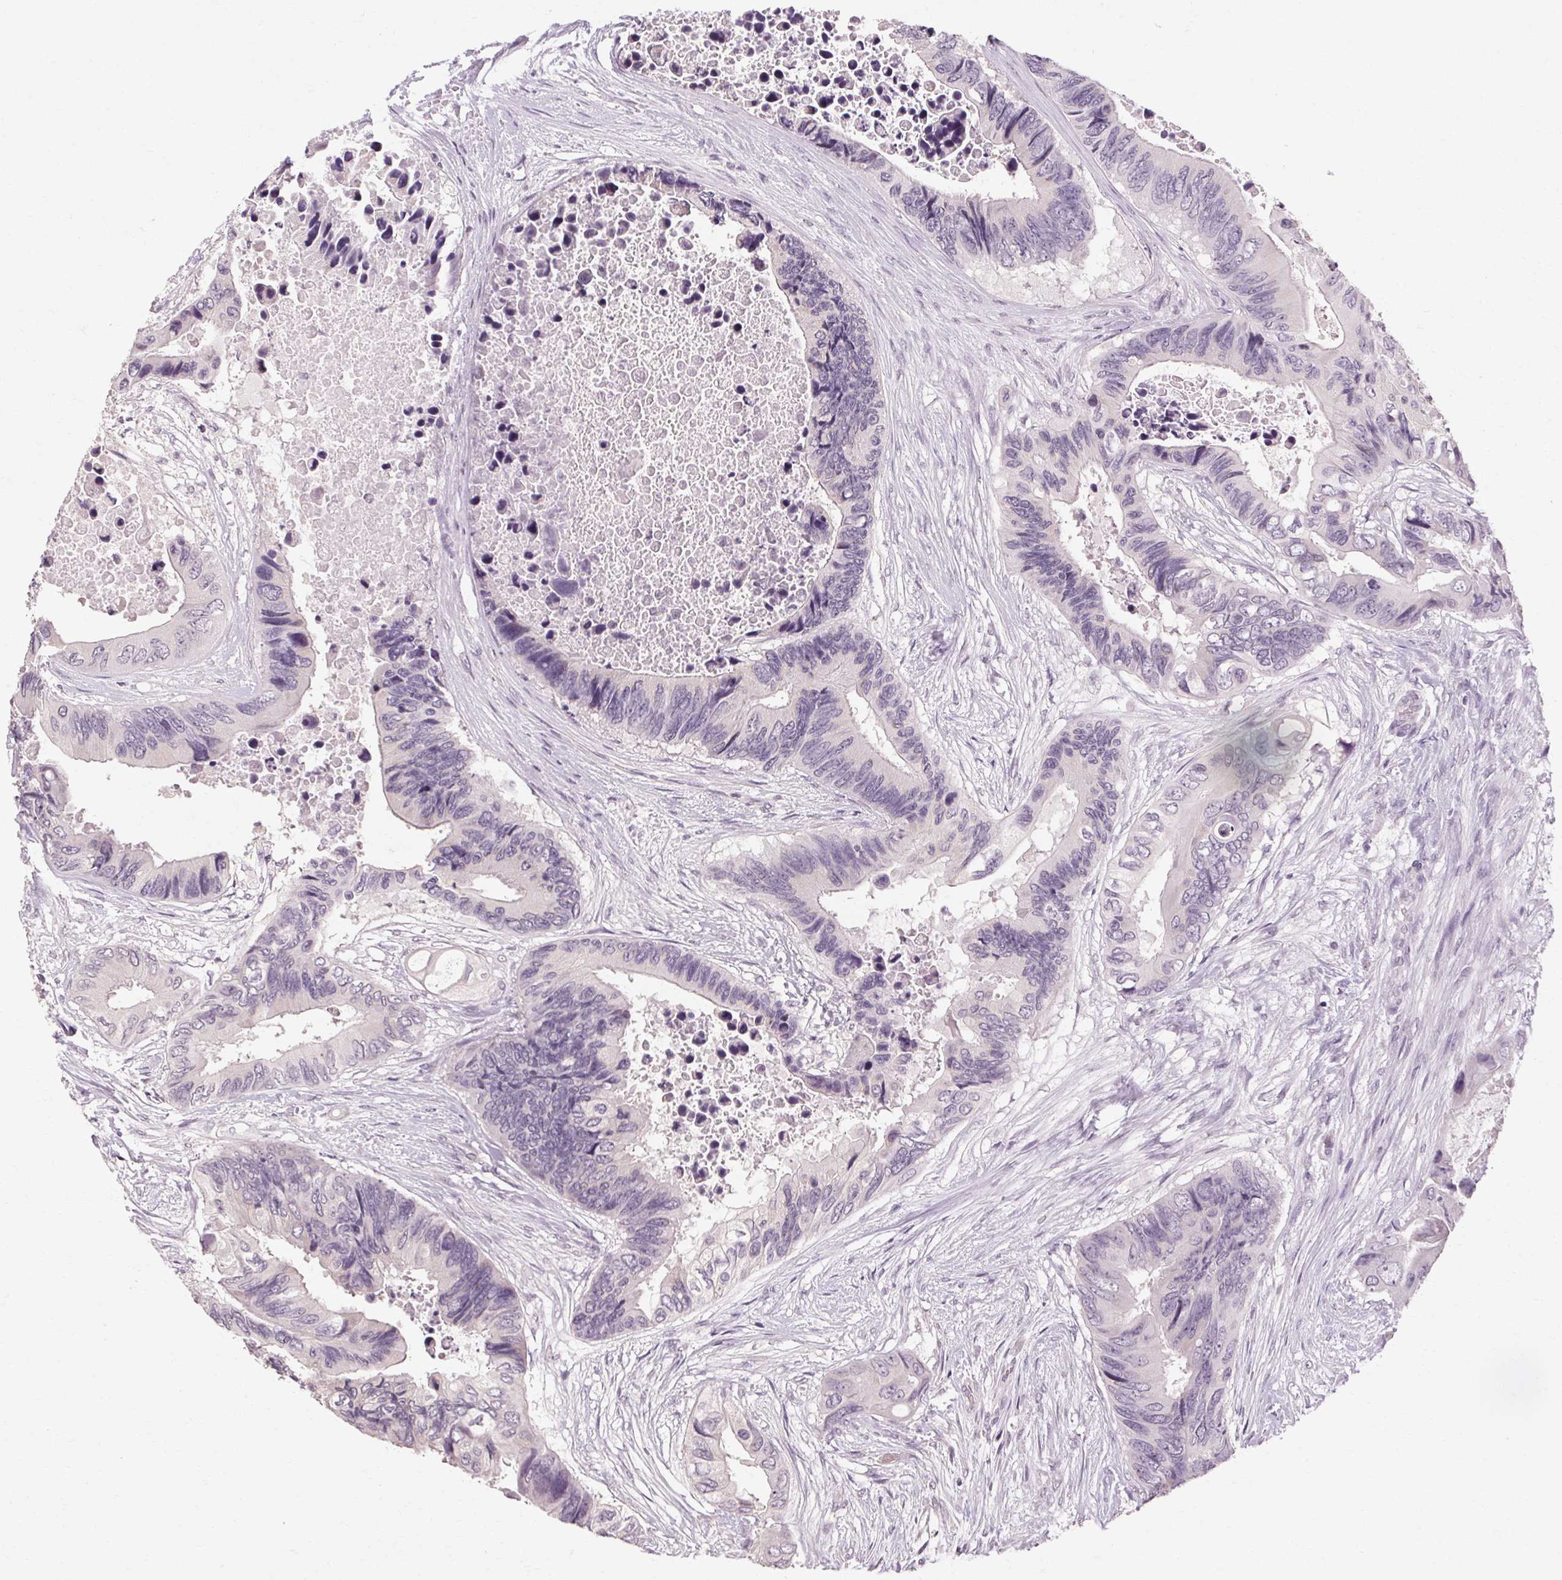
{"staining": {"intensity": "negative", "quantity": "none", "location": "none"}, "tissue": "colorectal cancer", "cell_type": "Tumor cells", "image_type": "cancer", "snomed": [{"axis": "morphology", "description": "Adenocarcinoma, NOS"}, {"axis": "topography", "description": "Rectum"}], "caption": "IHC histopathology image of human colorectal adenocarcinoma stained for a protein (brown), which reveals no expression in tumor cells. (DAB (3,3'-diaminobenzidine) immunohistochemistry (IHC) with hematoxylin counter stain).", "gene": "POMC", "patient": {"sex": "male", "age": 63}}